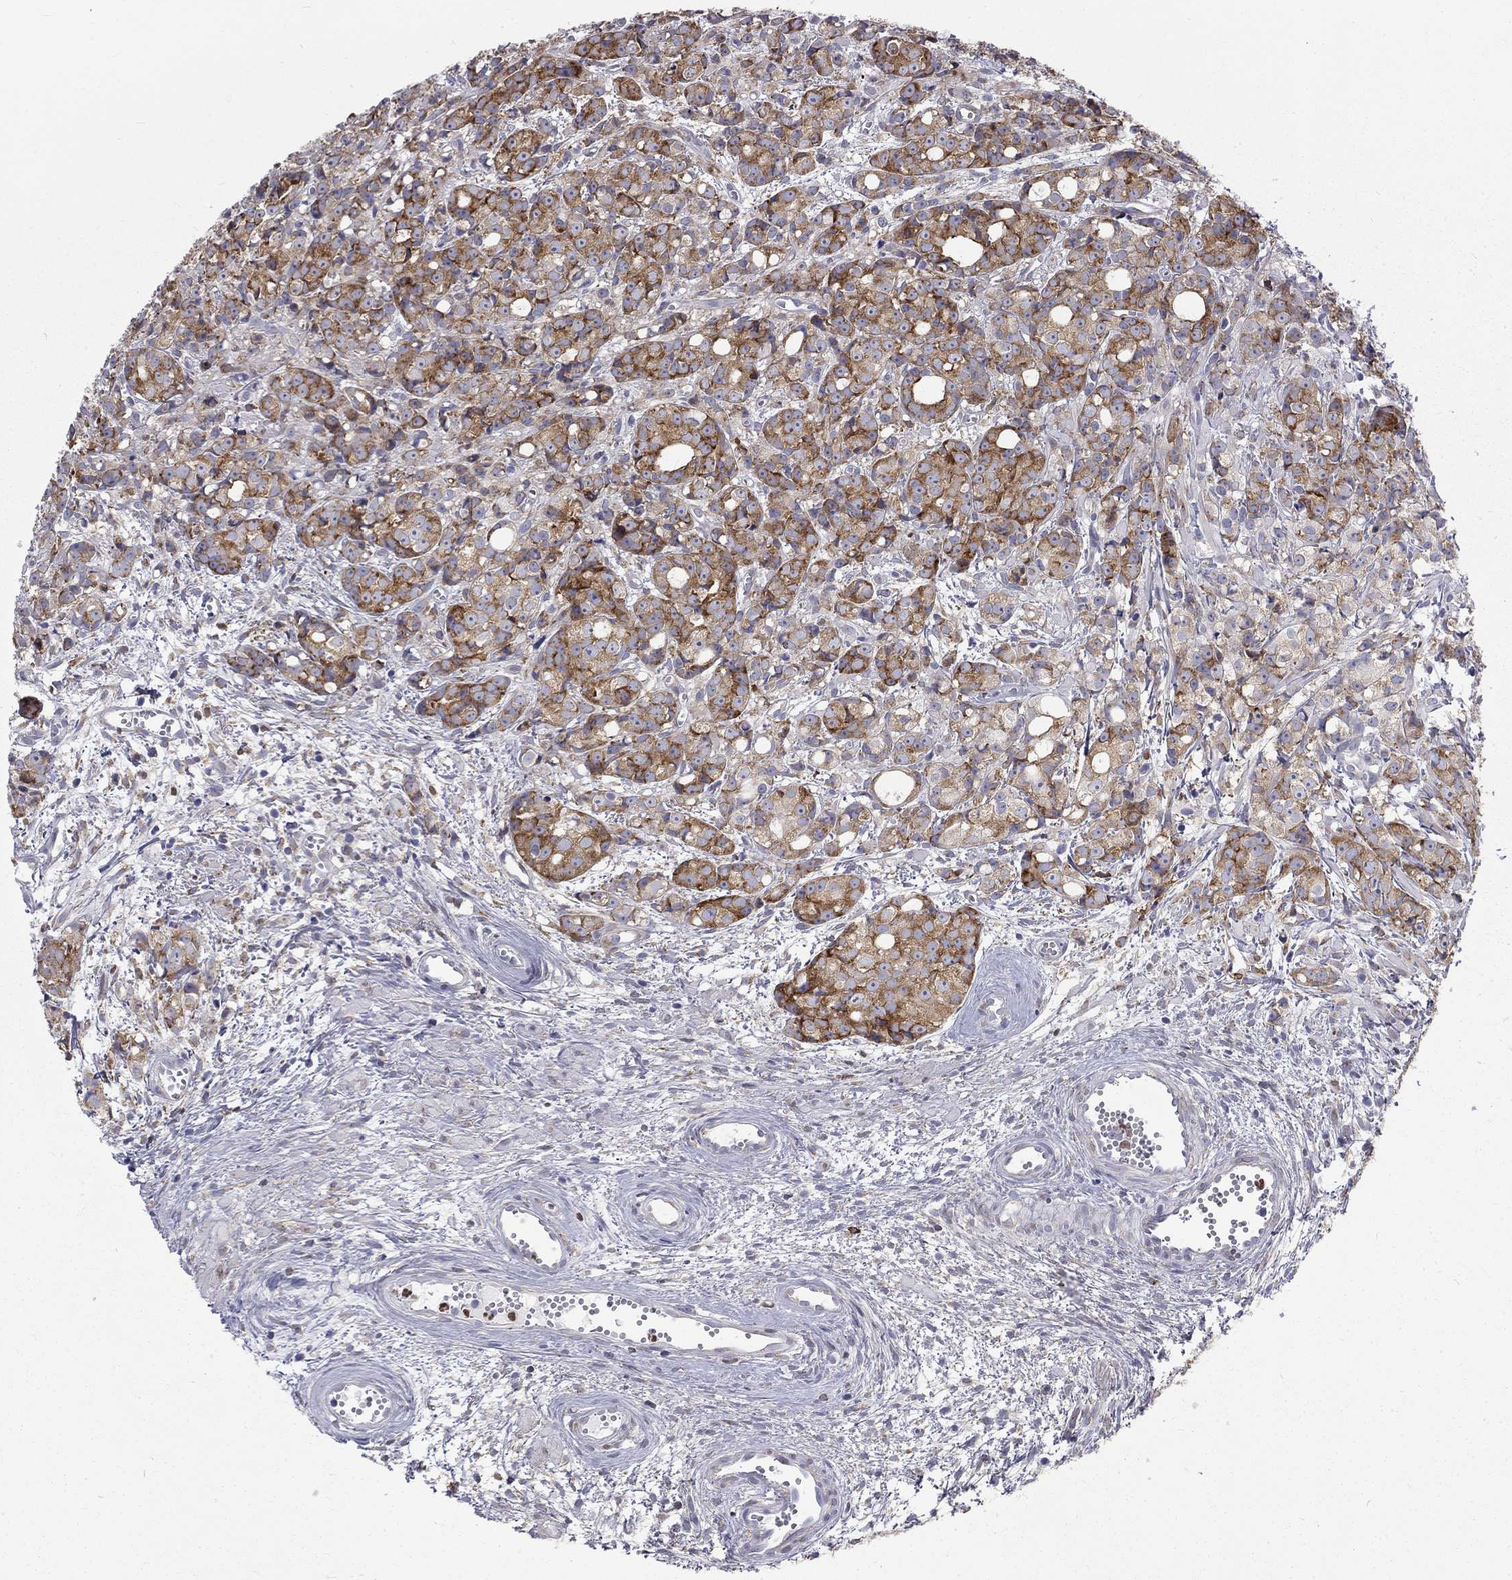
{"staining": {"intensity": "strong", "quantity": "25%-75%", "location": "cytoplasmic/membranous"}, "tissue": "prostate cancer", "cell_type": "Tumor cells", "image_type": "cancer", "snomed": [{"axis": "morphology", "description": "Adenocarcinoma, Medium grade"}, {"axis": "topography", "description": "Prostate"}], "caption": "Protein analysis of adenocarcinoma (medium-grade) (prostate) tissue reveals strong cytoplasmic/membranous positivity in approximately 25%-75% of tumor cells.", "gene": "PABPC4", "patient": {"sex": "male", "age": 74}}